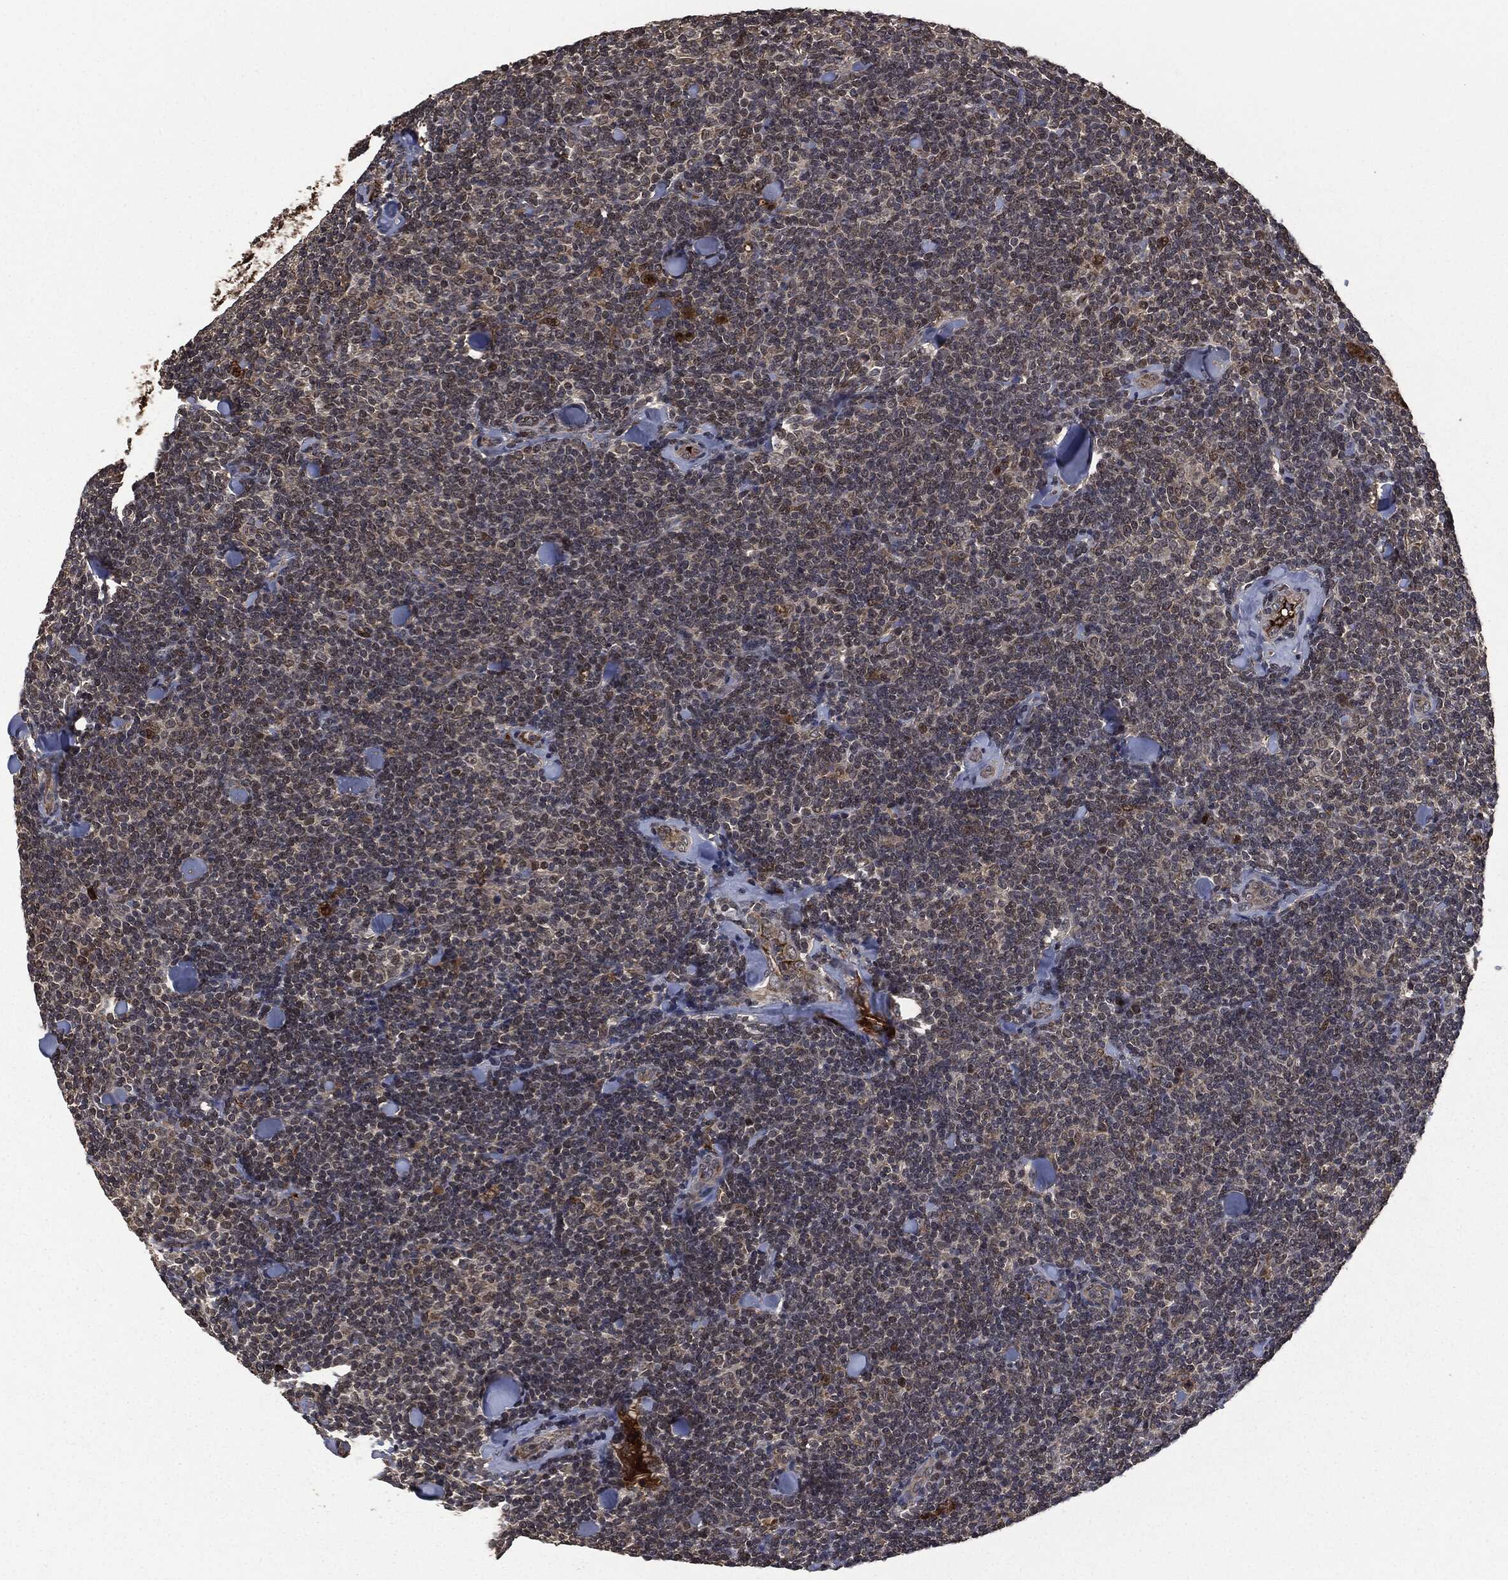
{"staining": {"intensity": "negative", "quantity": "none", "location": "none"}, "tissue": "lymphoma", "cell_type": "Tumor cells", "image_type": "cancer", "snomed": [{"axis": "morphology", "description": "Malignant lymphoma, non-Hodgkin's type, Low grade"}, {"axis": "topography", "description": "Lymph node"}], "caption": "A photomicrograph of low-grade malignant lymphoma, non-Hodgkin's type stained for a protein exhibits no brown staining in tumor cells.", "gene": "CRABP2", "patient": {"sex": "female", "age": 56}}